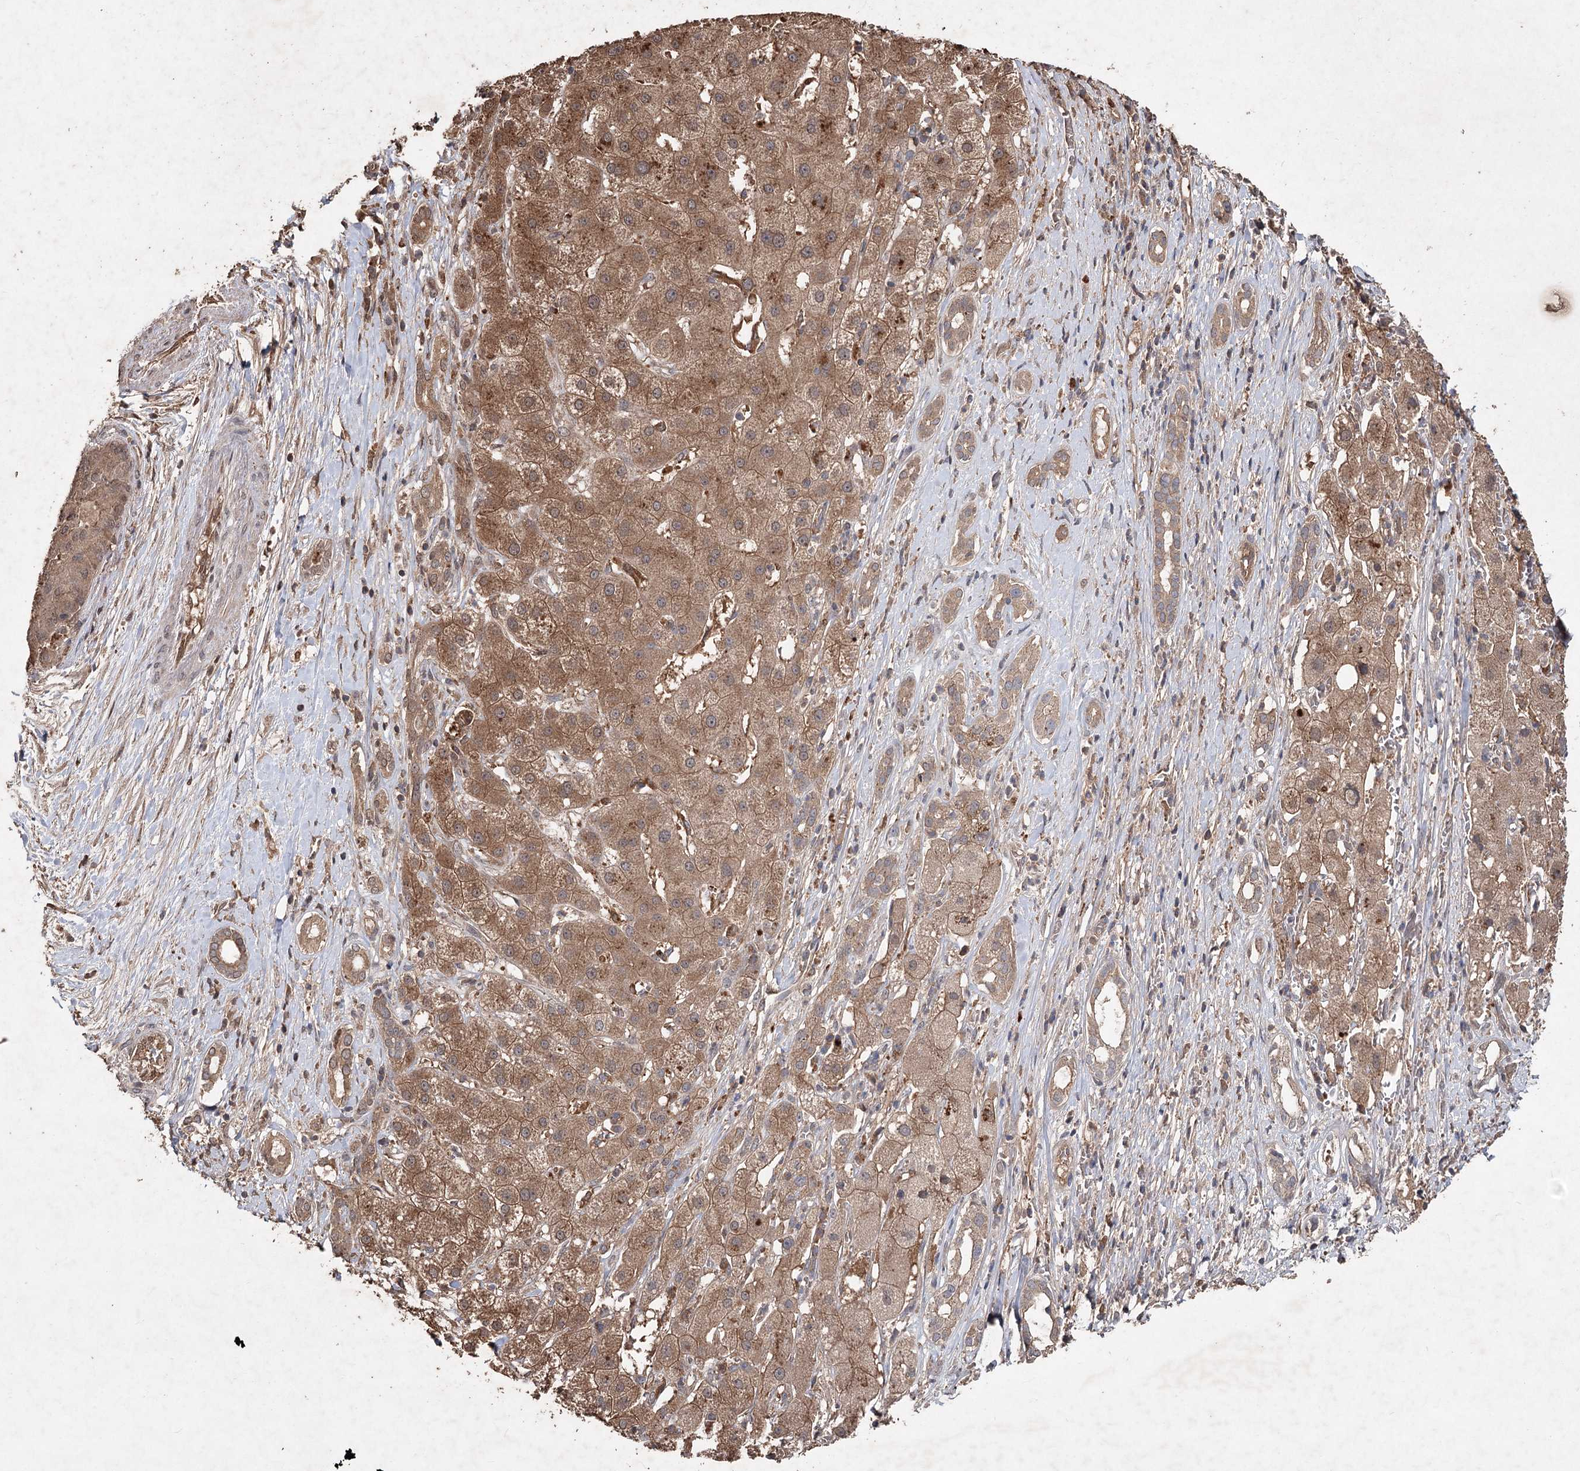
{"staining": {"intensity": "moderate", "quantity": ">75%", "location": "cytoplasmic/membranous,nuclear"}, "tissue": "liver cancer", "cell_type": "Tumor cells", "image_type": "cancer", "snomed": [{"axis": "morphology", "description": "Carcinoma, Hepatocellular, NOS"}, {"axis": "topography", "description": "Liver"}], "caption": "An image showing moderate cytoplasmic/membranous and nuclear expression in about >75% of tumor cells in liver hepatocellular carcinoma, as visualized by brown immunohistochemical staining.", "gene": "FBXO7", "patient": {"sex": "male", "age": 65}}